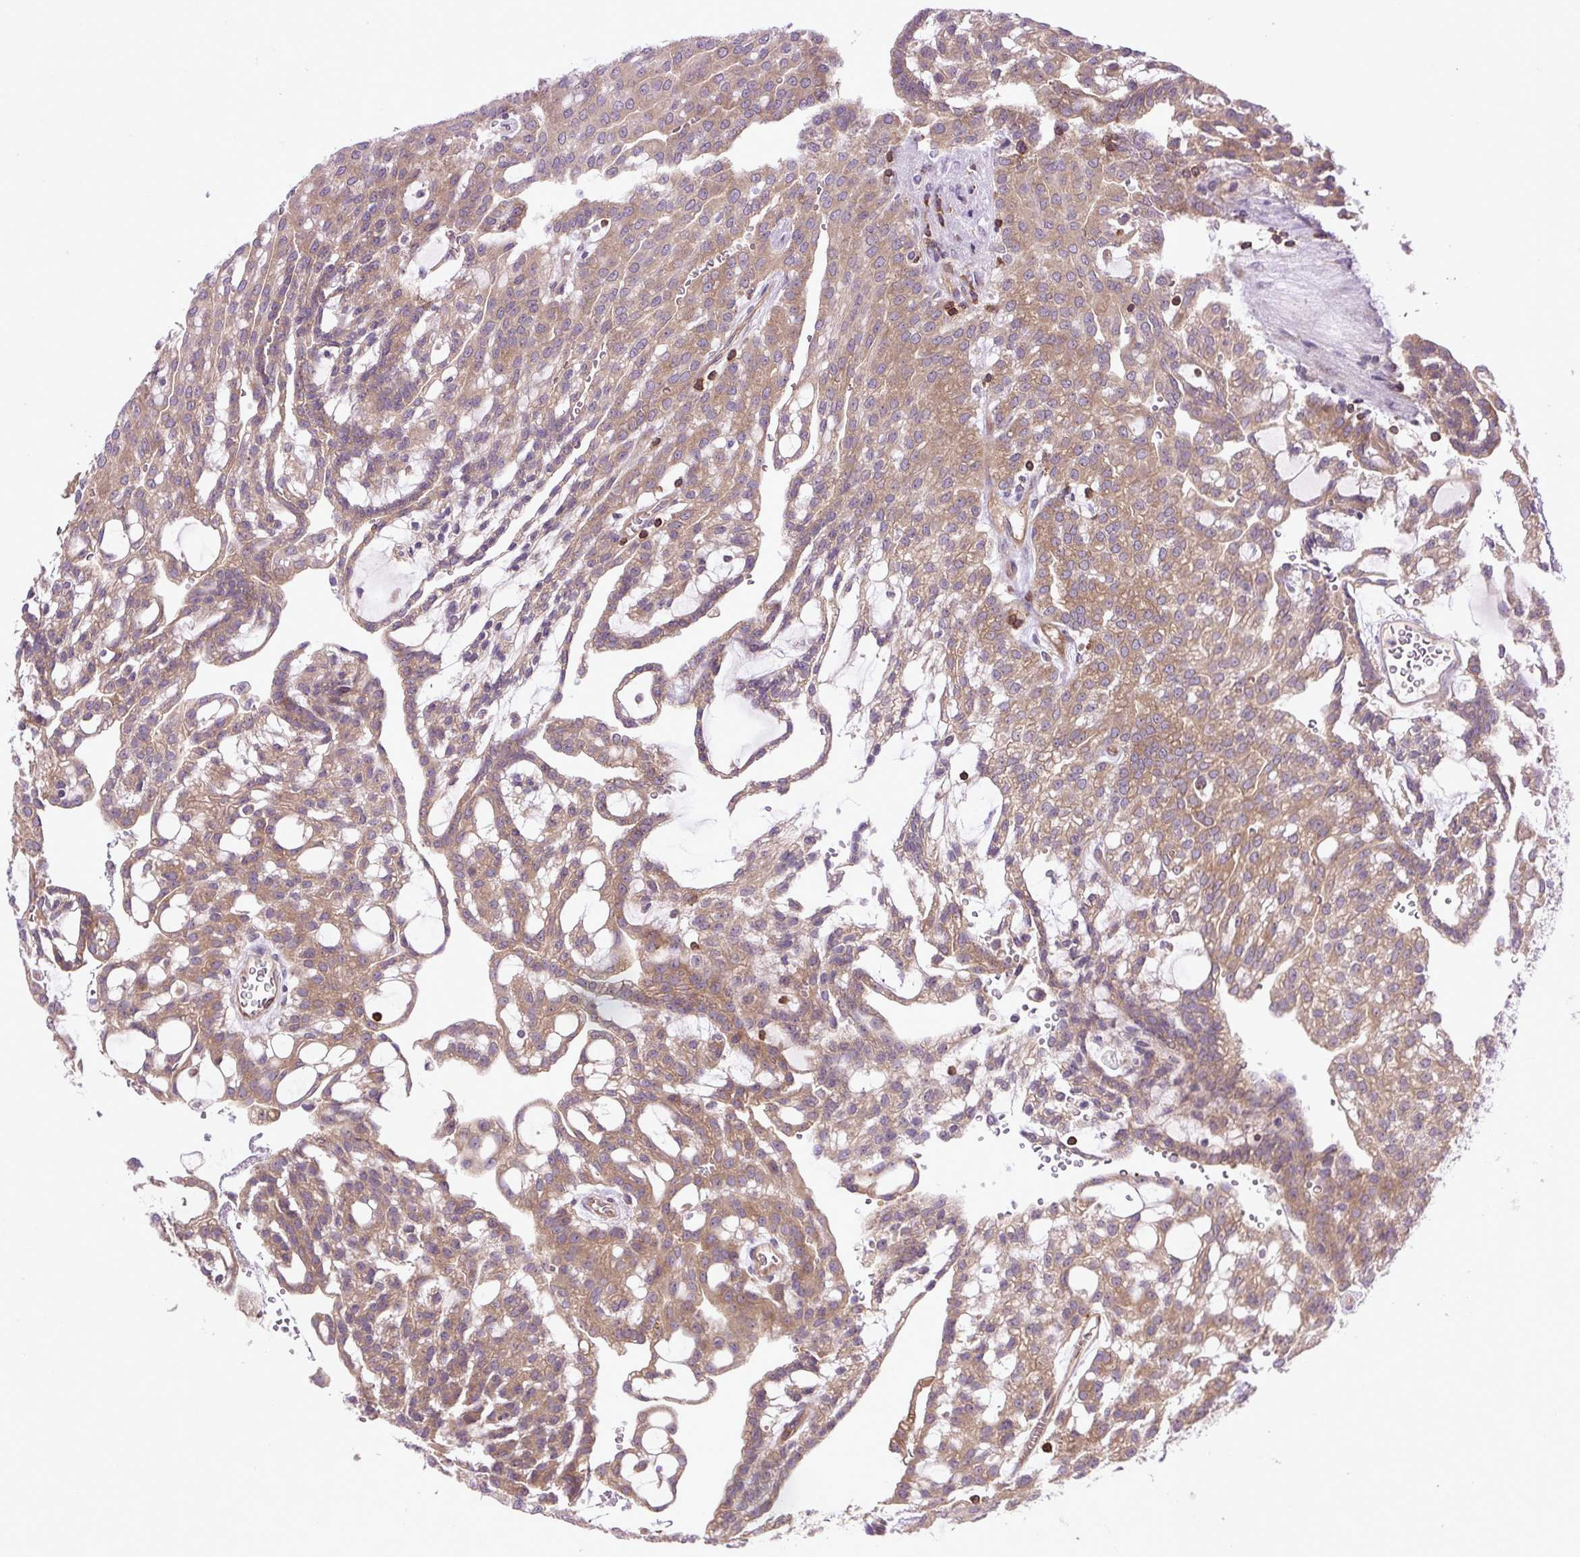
{"staining": {"intensity": "moderate", "quantity": "25%-75%", "location": "cytoplasmic/membranous"}, "tissue": "renal cancer", "cell_type": "Tumor cells", "image_type": "cancer", "snomed": [{"axis": "morphology", "description": "Adenocarcinoma, NOS"}, {"axis": "topography", "description": "Kidney"}], "caption": "An IHC micrograph of tumor tissue is shown. Protein staining in brown shows moderate cytoplasmic/membranous positivity in renal adenocarcinoma within tumor cells.", "gene": "PLCG1", "patient": {"sex": "male", "age": 63}}